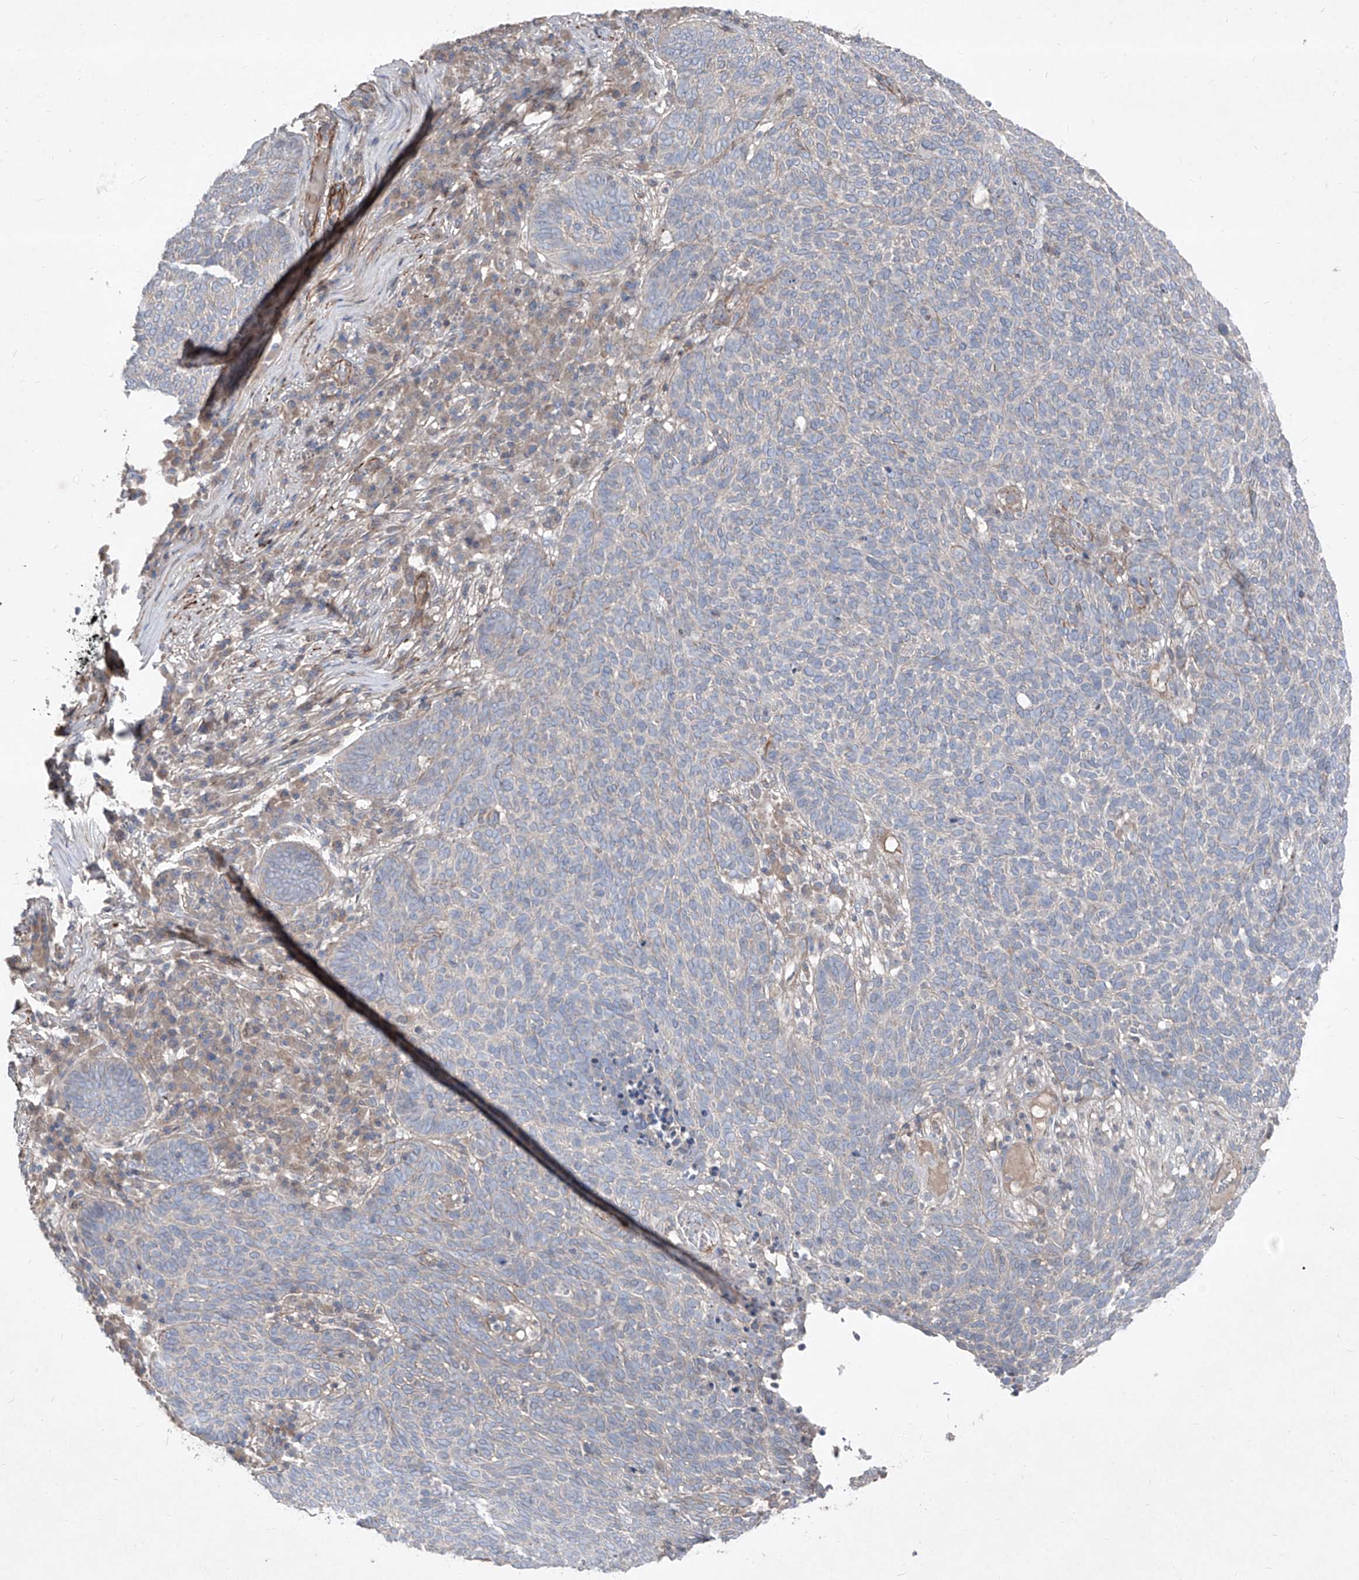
{"staining": {"intensity": "negative", "quantity": "none", "location": "none"}, "tissue": "skin cancer", "cell_type": "Tumor cells", "image_type": "cancer", "snomed": [{"axis": "morphology", "description": "Squamous cell carcinoma, NOS"}, {"axis": "topography", "description": "Skin"}], "caption": "High magnification brightfield microscopy of skin cancer stained with DAB (3,3'-diaminobenzidine) (brown) and counterstained with hematoxylin (blue): tumor cells show no significant staining.", "gene": "UFD1", "patient": {"sex": "female", "age": 90}}